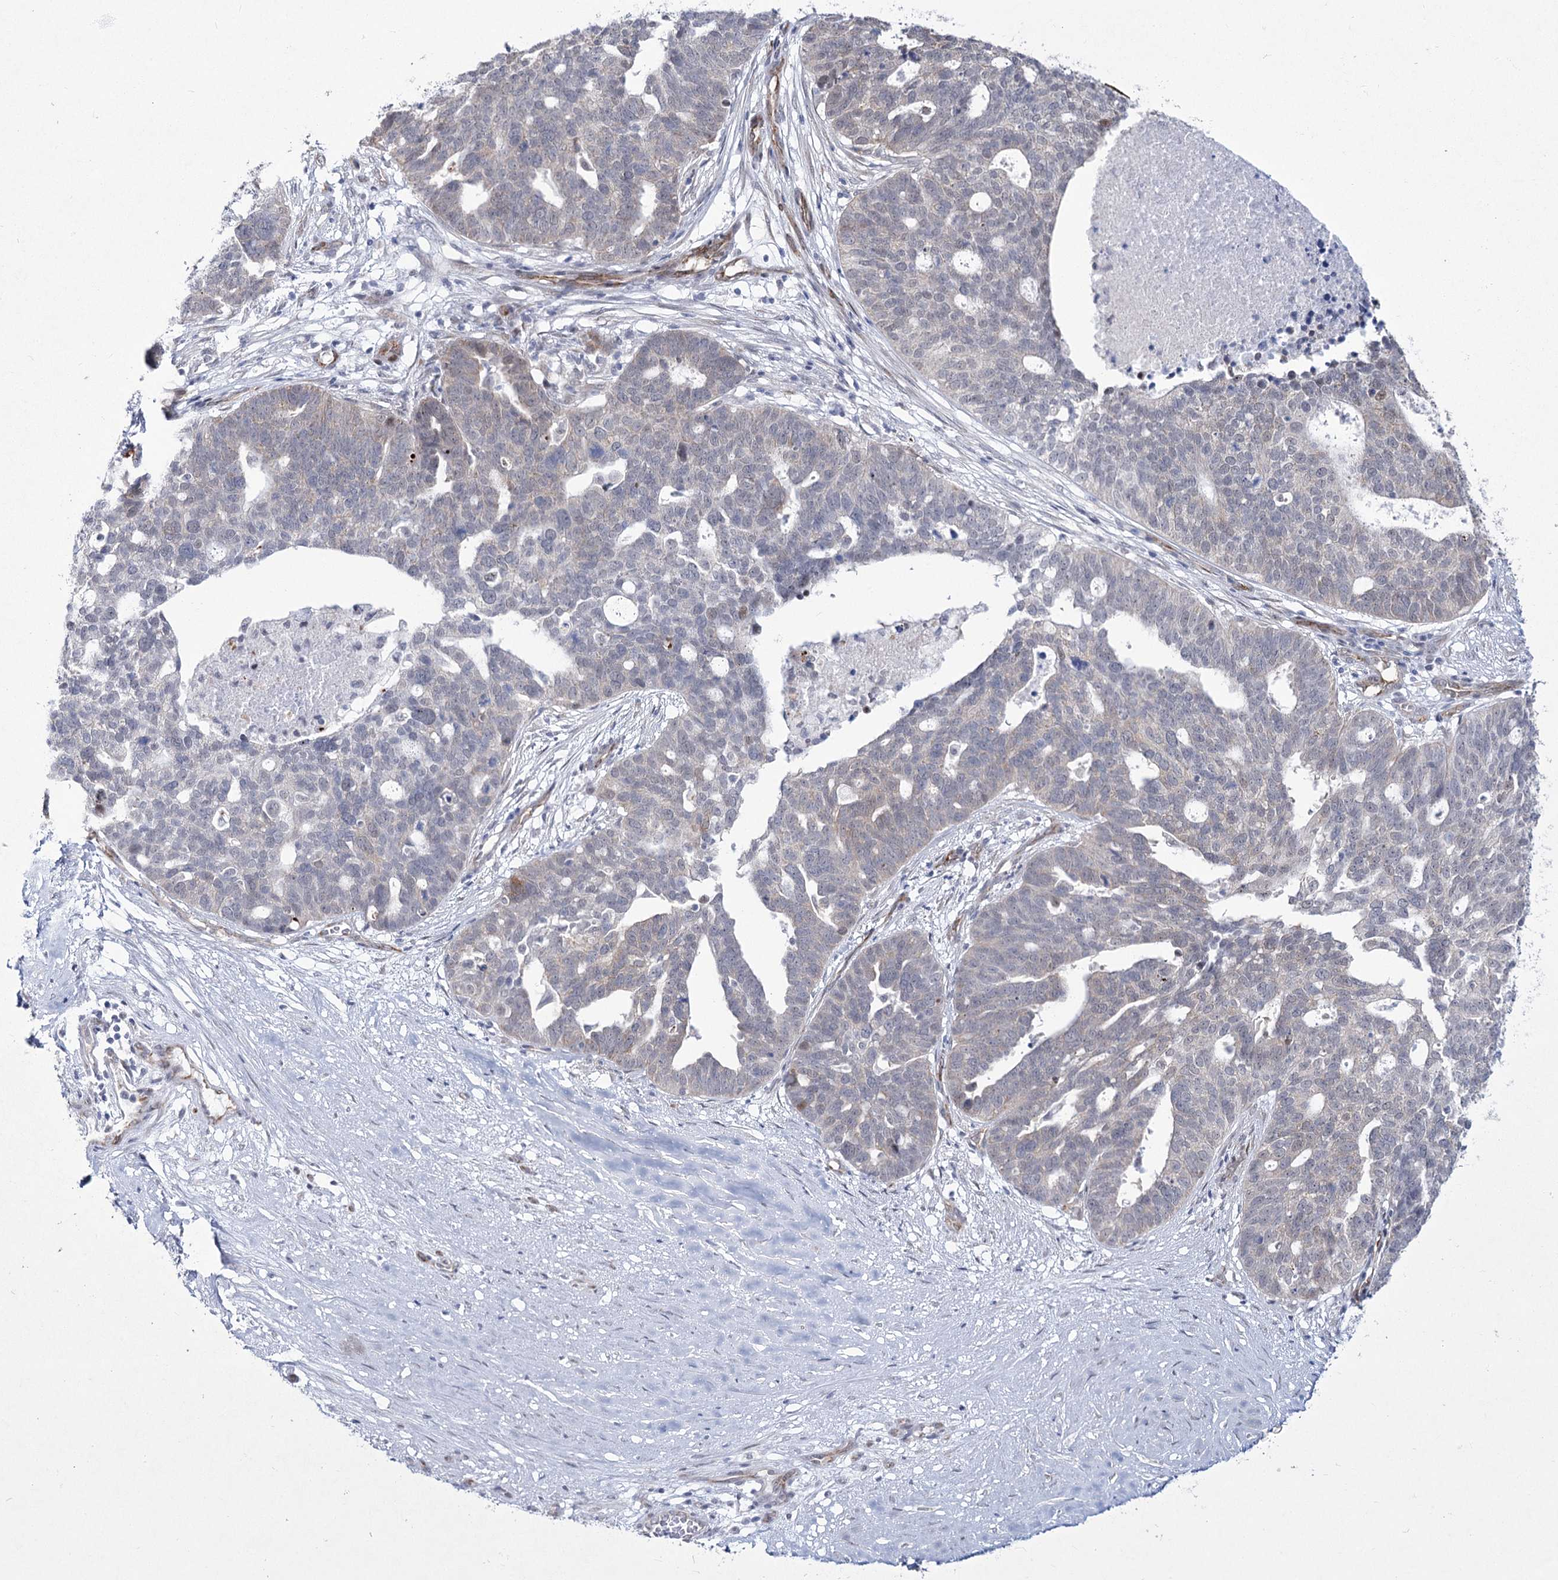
{"staining": {"intensity": "negative", "quantity": "none", "location": "none"}, "tissue": "ovarian cancer", "cell_type": "Tumor cells", "image_type": "cancer", "snomed": [{"axis": "morphology", "description": "Cystadenocarcinoma, serous, NOS"}, {"axis": "topography", "description": "Ovary"}], "caption": "There is no significant positivity in tumor cells of ovarian serous cystadenocarcinoma.", "gene": "YBX3", "patient": {"sex": "female", "age": 59}}